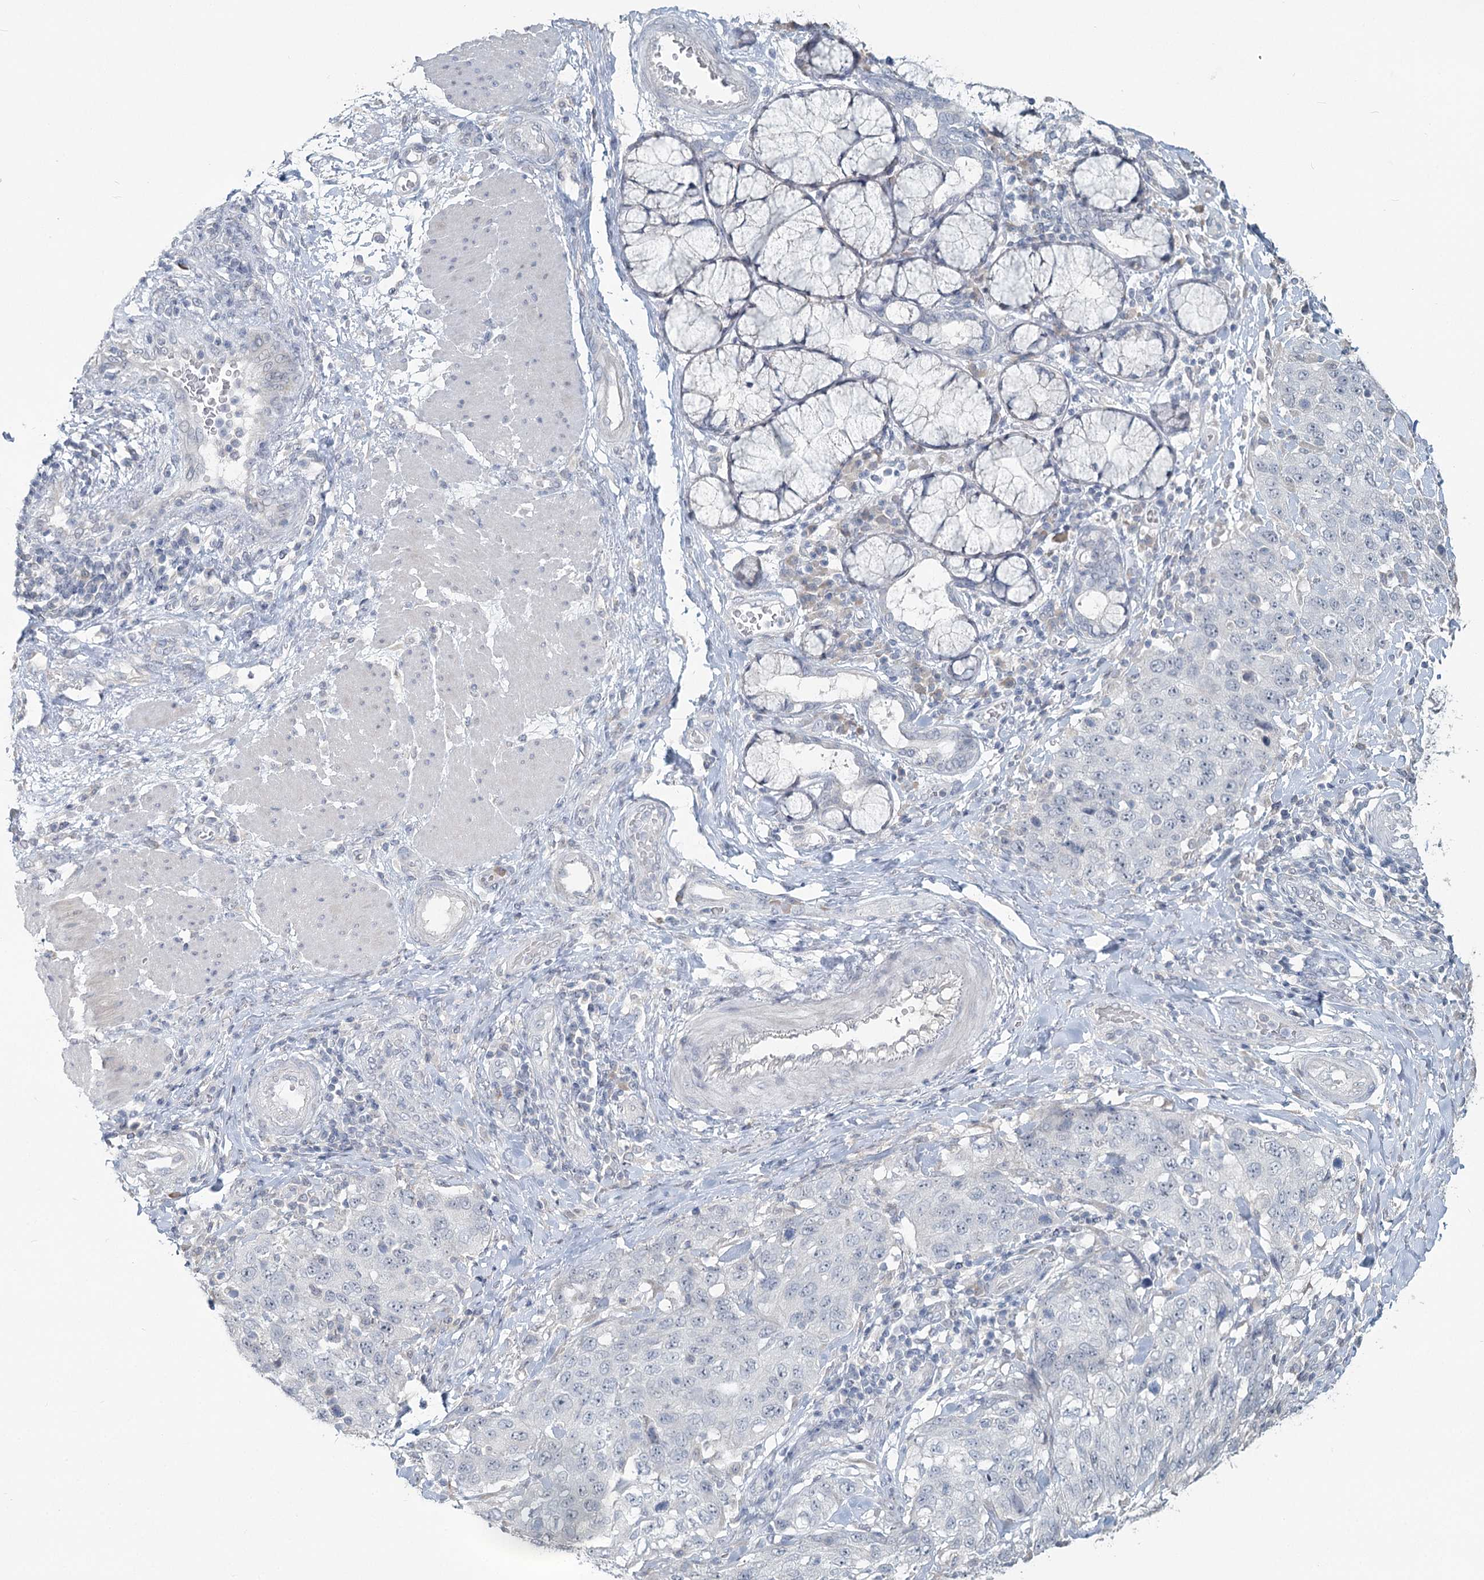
{"staining": {"intensity": "negative", "quantity": "none", "location": "none"}, "tissue": "stomach cancer", "cell_type": "Tumor cells", "image_type": "cancer", "snomed": [{"axis": "morphology", "description": "Adenocarcinoma, NOS"}, {"axis": "topography", "description": "Stomach"}], "caption": "The photomicrograph exhibits no significant positivity in tumor cells of stomach cancer (adenocarcinoma).", "gene": "SLC9A3", "patient": {"sex": "male", "age": 48}}